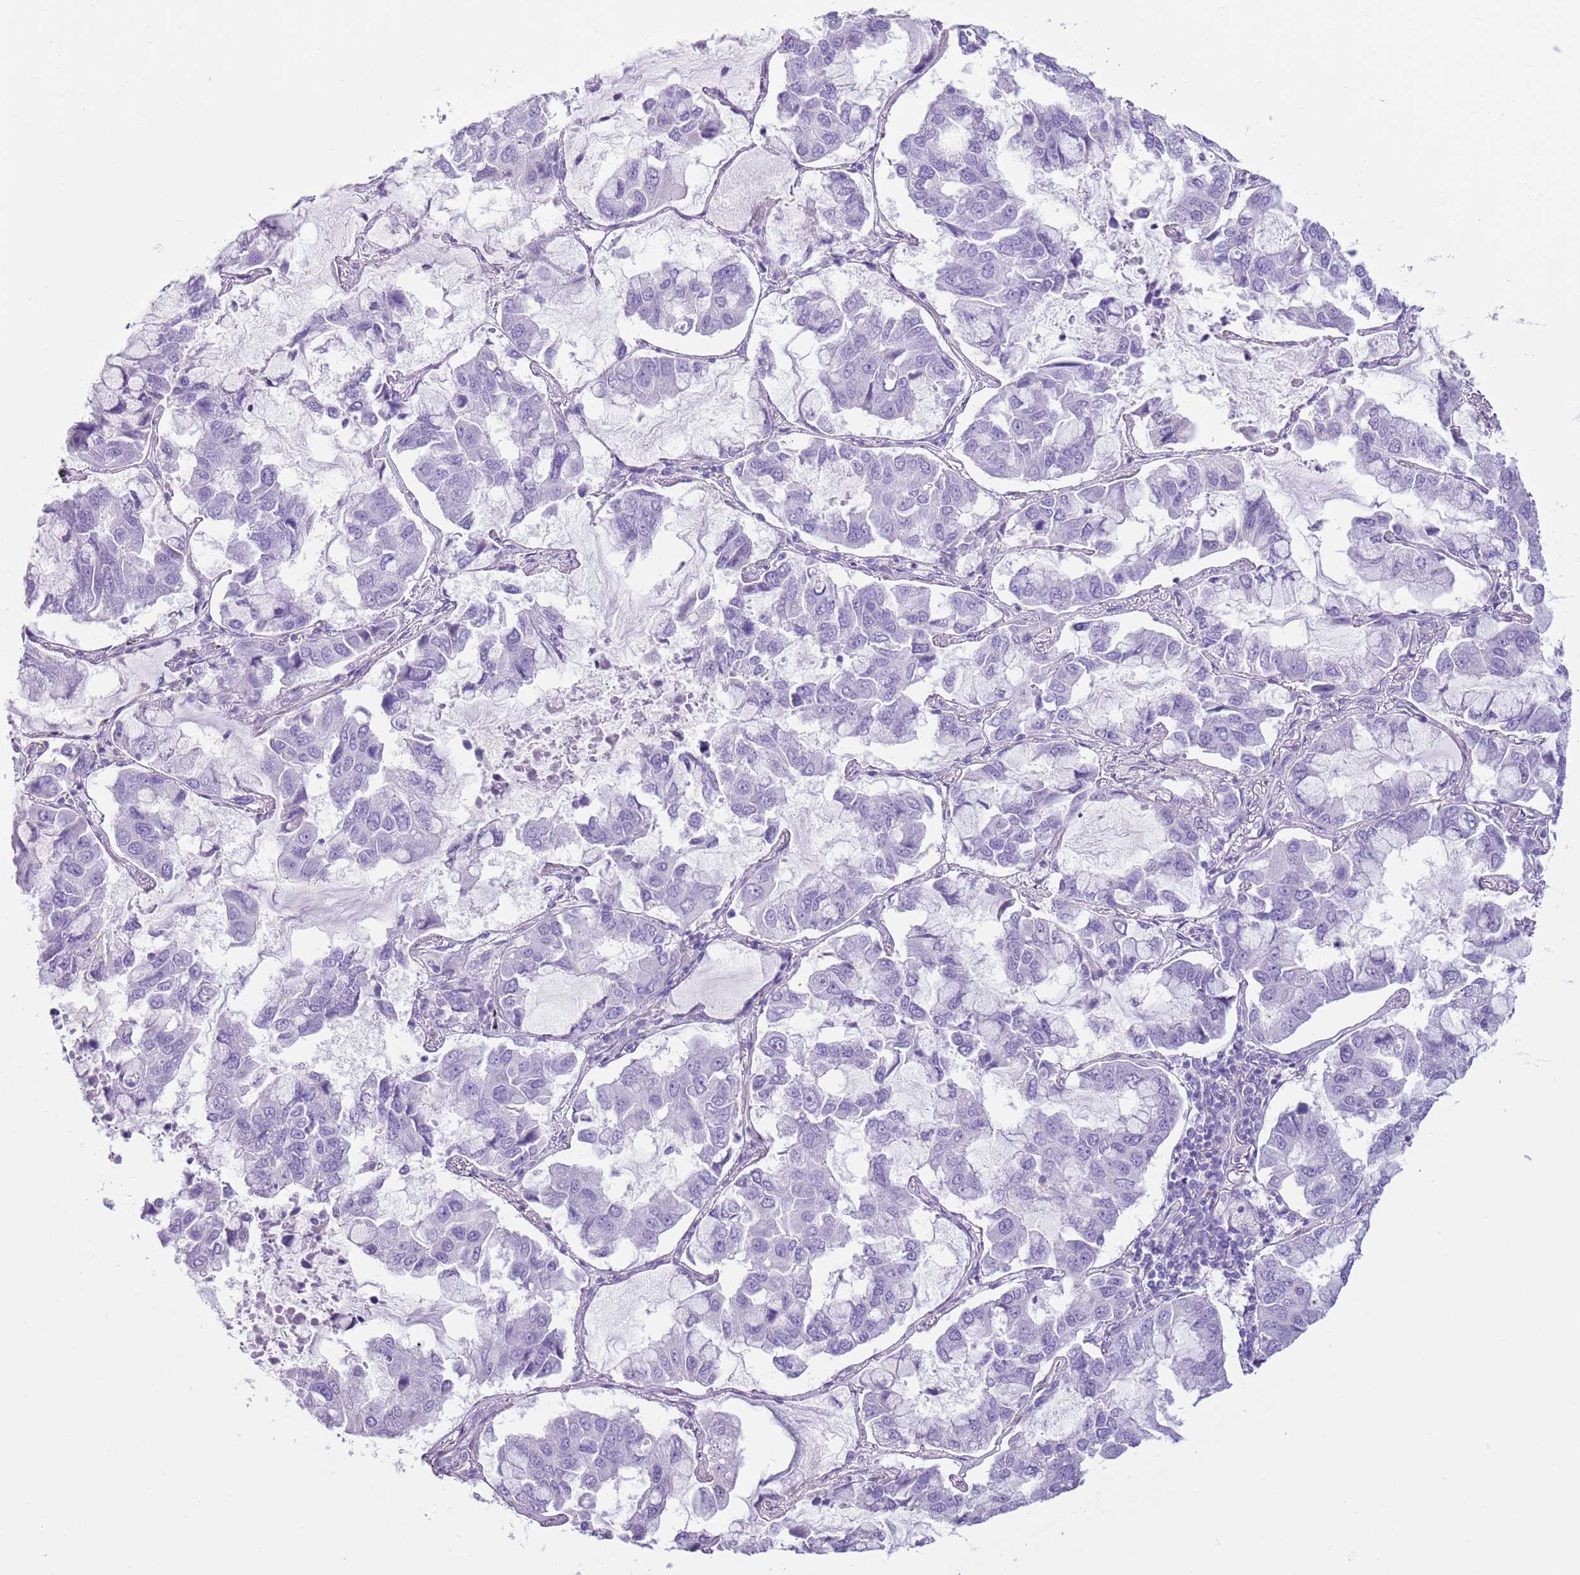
{"staining": {"intensity": "negative", "quantity": "none", "location": "none"}, "tissue": "lung cancer", "cell_type": "Tumor cells", "image_type": "cancer", "snomed": [{"axis": "morphology", "description": "Adenocarcinoma, NOS"}, {"axis": "topography", "description": "Lung"}], "caption": "This is an immunohistochemistry histopathology image of lung adenocarcinoma. There is no staining in tumor cells.", "gene": "SLC7A14", "patient": {"sex": "male", "age": 64}}